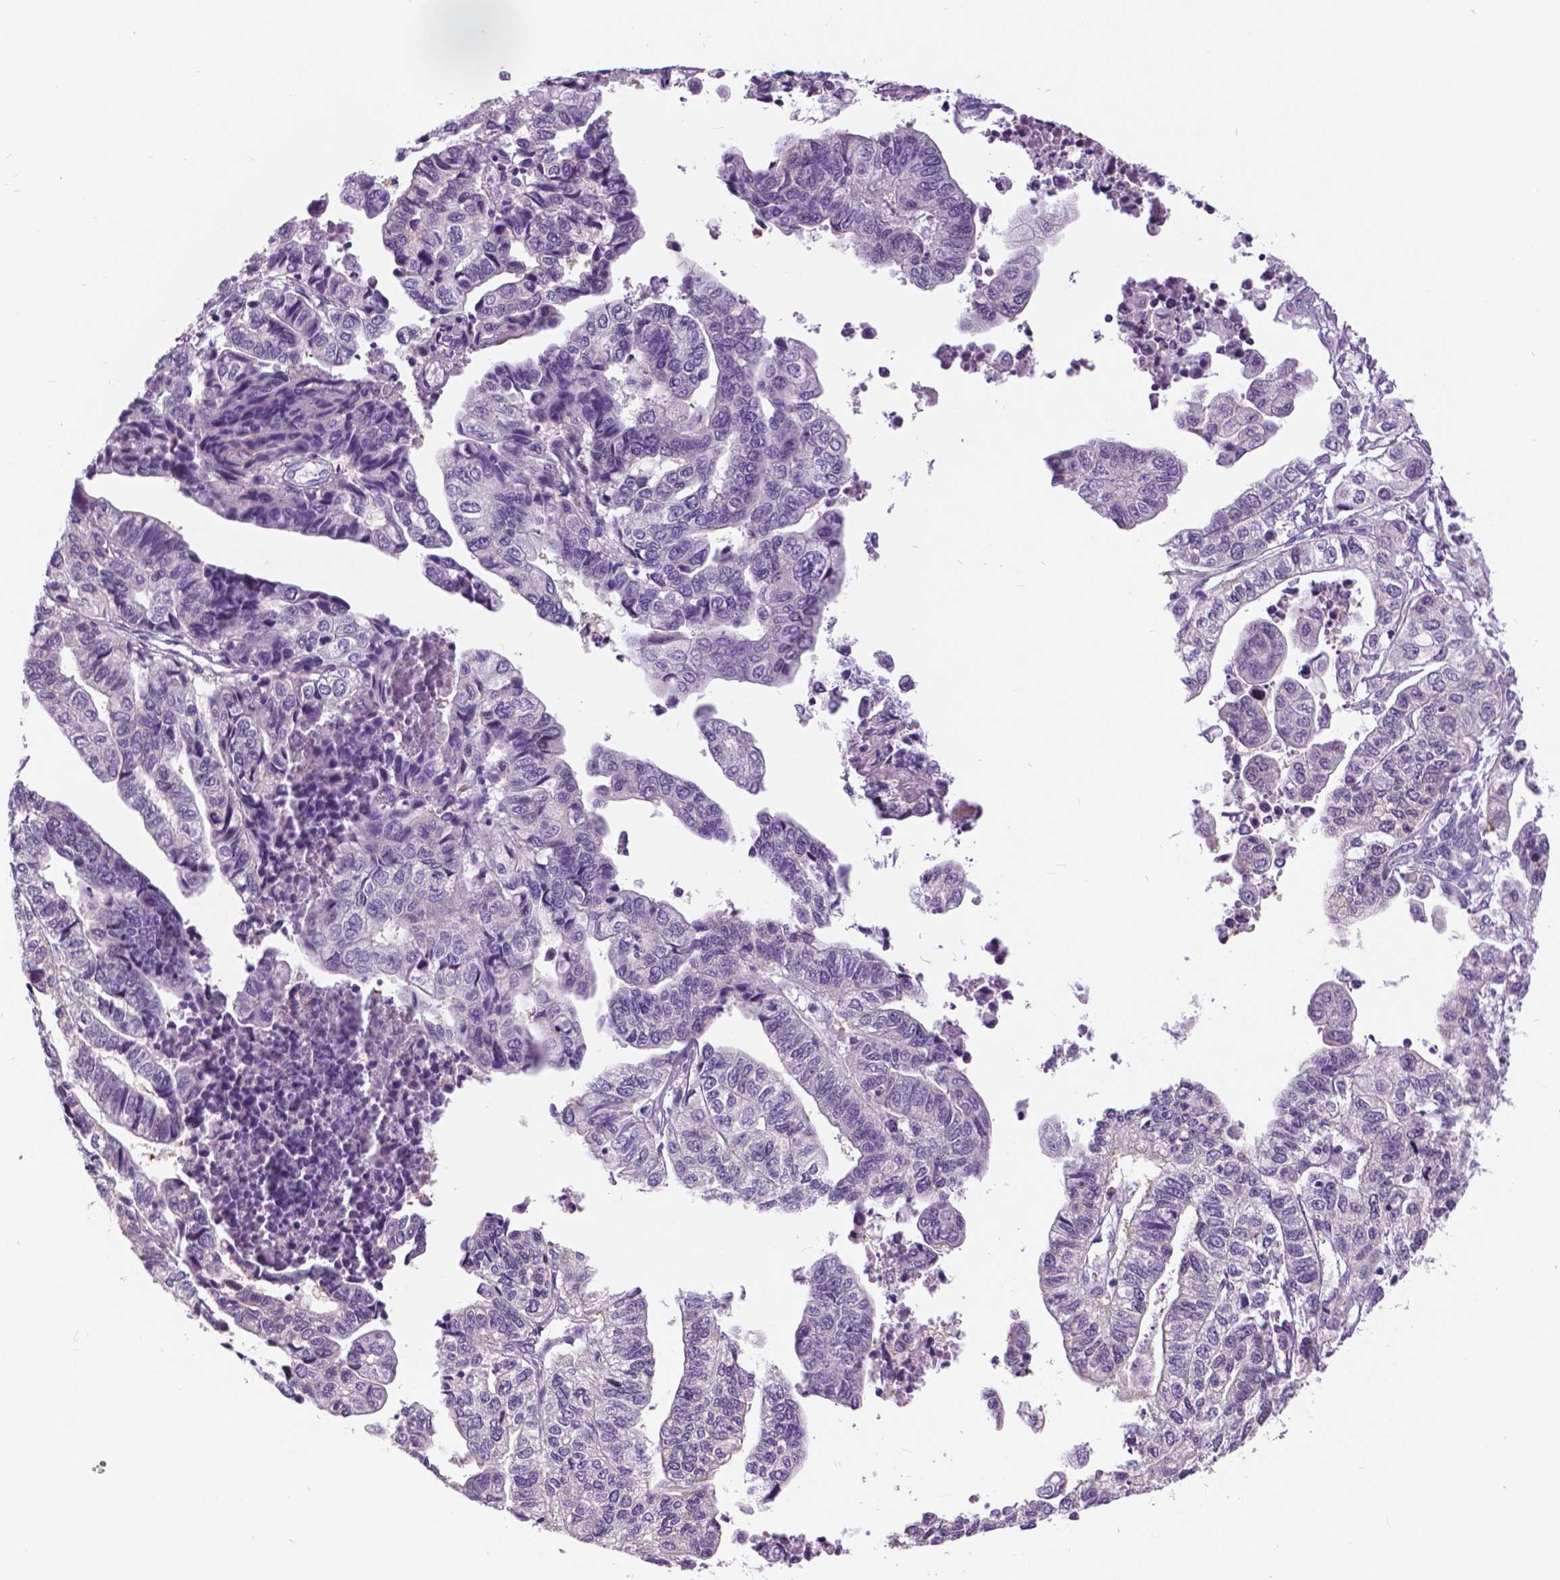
{"staining": {"intensity": "negative", "quantity": "none", "location": "none"}, "tissue": "stomach cancer", "cell_type": "Tumor cells", "image_type": "cancer", "snomed": [{"axis": "morphology", "description": "Adenocarcinoma, NOS"}, {"axis": "topography", "description": "Stomach, upper"}], "caption": "DAB (3,3'-diaminobenzidine) immunohistochemical staining of human stomach adenocarcinoma exhibits no significant expression in tumor cells.", "gene": "TP53TG5", "patient": {"sex": "female", "age": 67}}